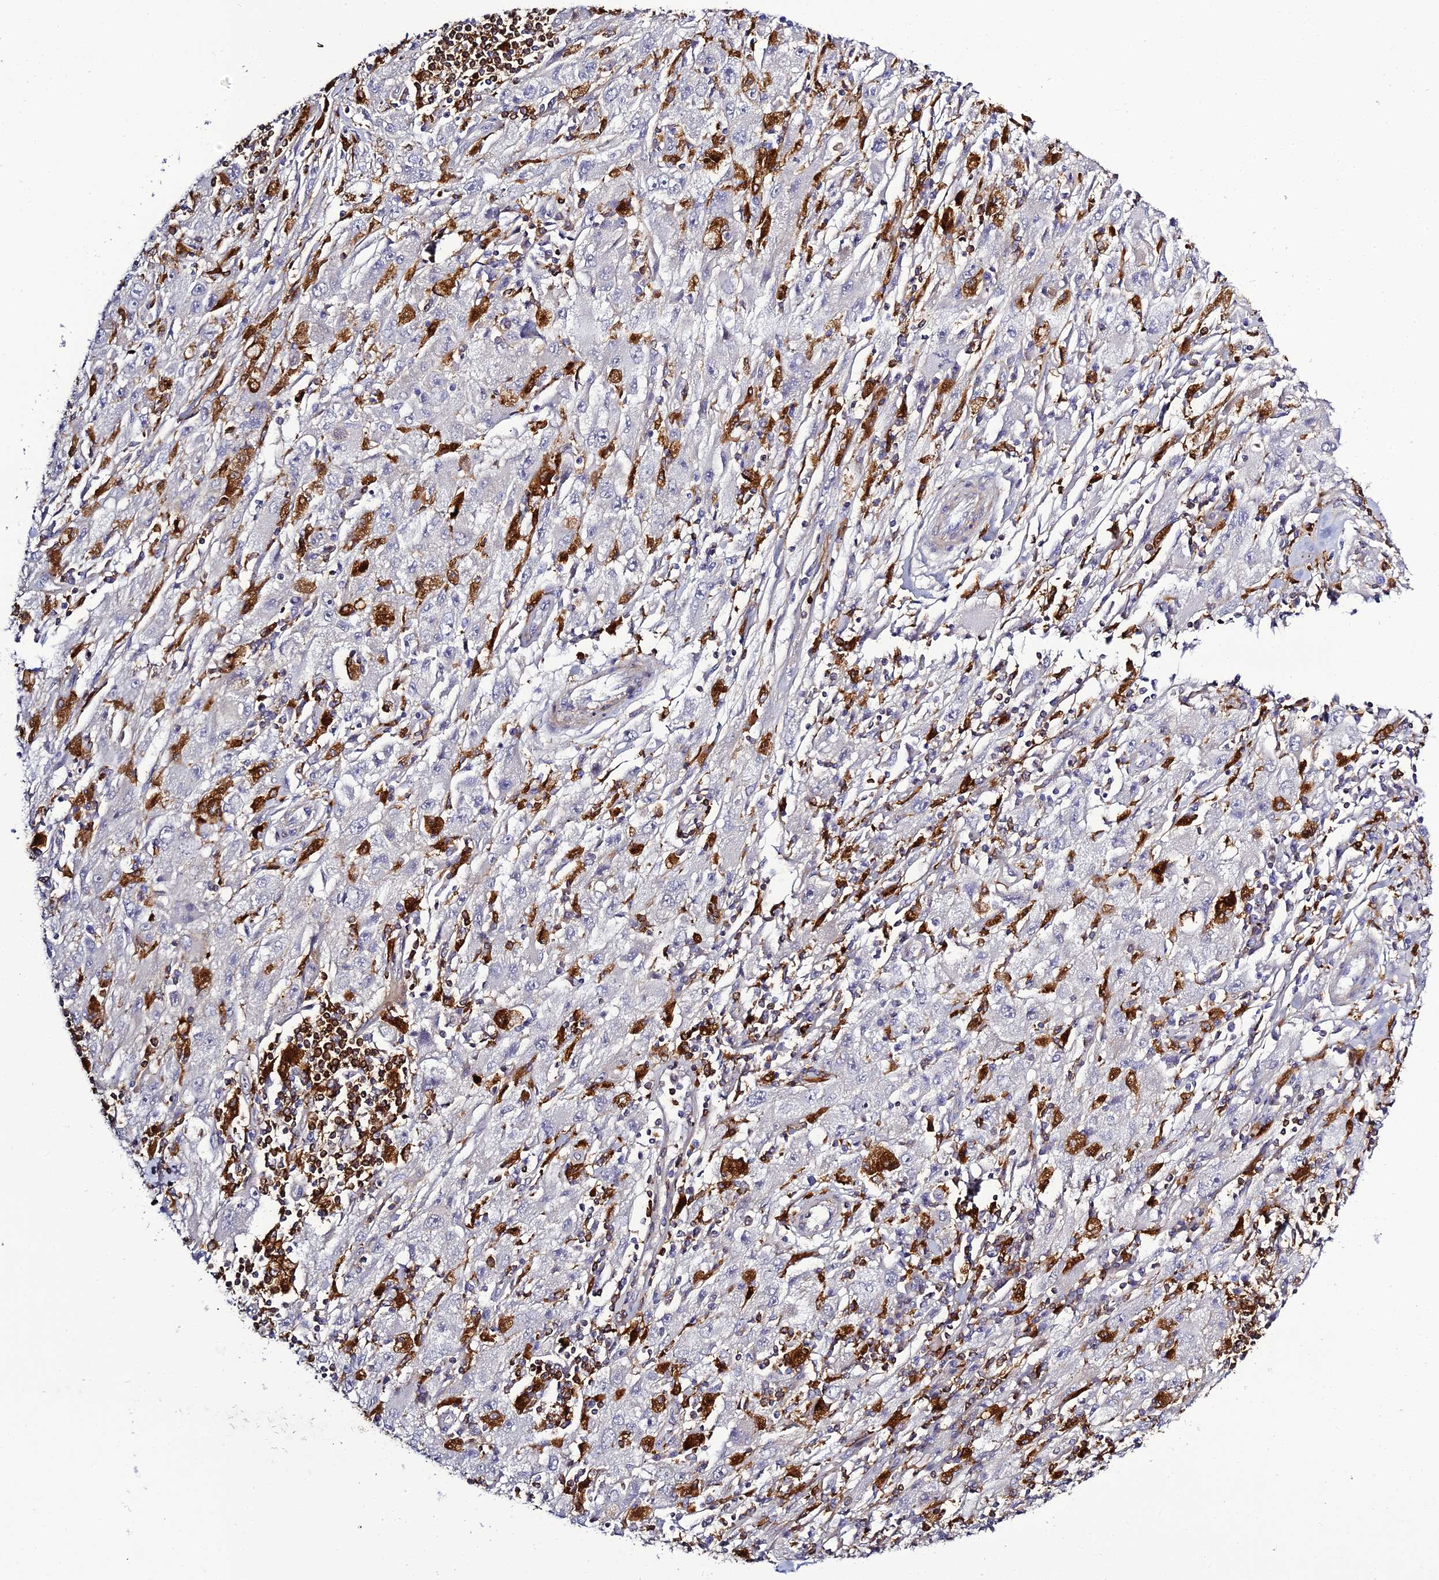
{"staining": {"intensity": "negative", "quantity": "none", "location": "none"}, "tissue": "melanoma", "cell_type": "Tumor cells", "image_type": "cancer", "snomed": [{"axis": "morphology", "description": "Malignant melanoma, Metastatic site"}, {"axis": "topography", "description": "Skin"}], "caption": "IHC photomicrograph of neoplastic tissue: melanoma stained with DAB shows no significant protein positivity in tumor cells.", "gene": "IL4I1", "patient": {"sex": "male", "age": 53}}